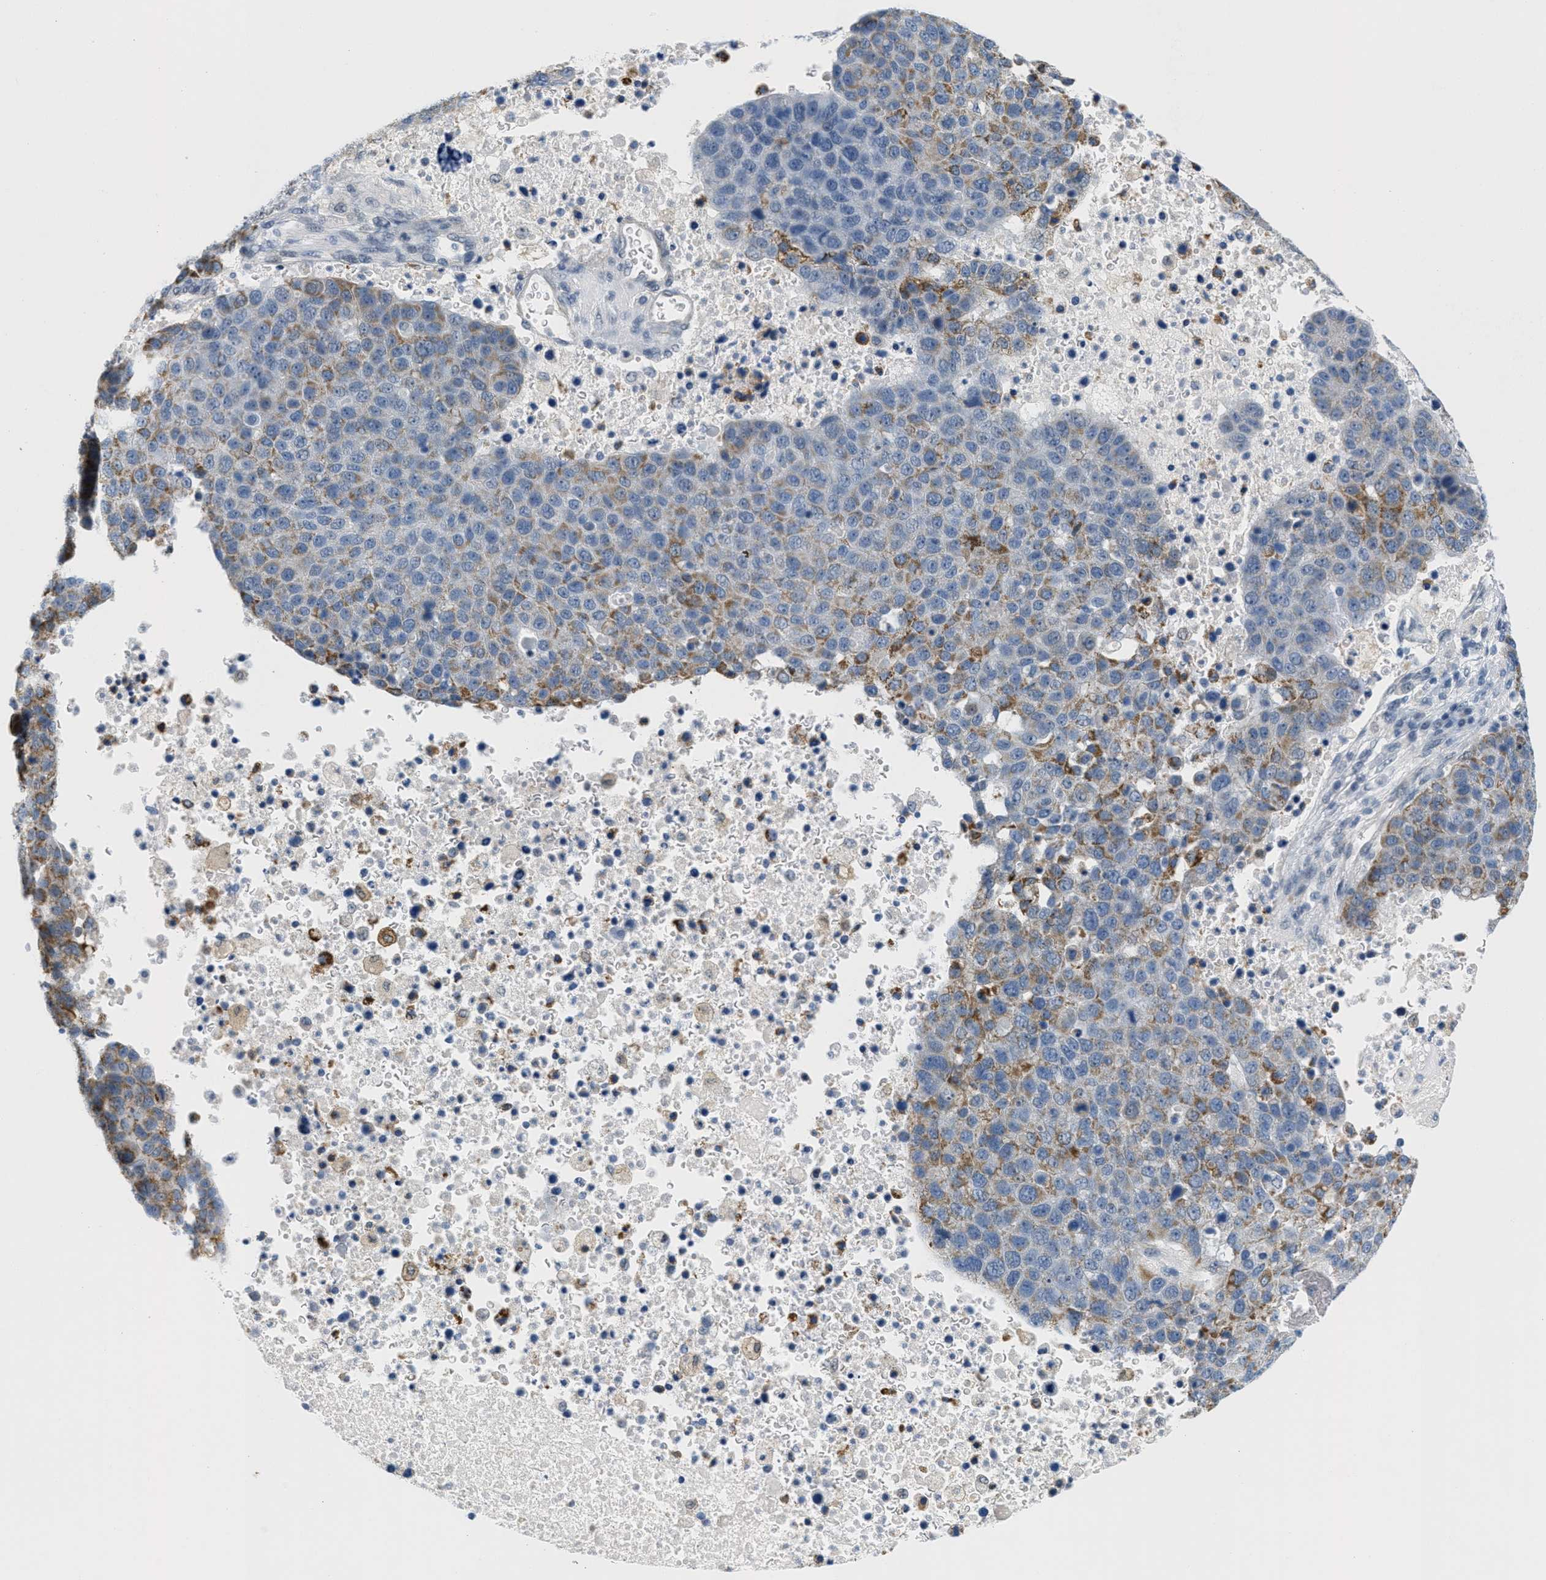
{"staining": {"intensity": "moderate", "quantity": "<25%", "location": "cytoplasmic/membranous"}, "tissue": "pancreatic cancer", "cell_type": "Tumor cells", "image_type": "cancer", "snomed": [{"axis": "morphology", "description": "Adenocarcinoma, NOS"}, {"axis": "topography", "description": "Pancreas"}], "caption": "DAB (3,3'-diaminobenzidine) immunohistochemical staining of human pancreatic cancer (adenocarcinoma) reveals moderate cytoplasmic/membranous protein staining in approximately <25% of tumor cells.", "gene": "HS3ST2", "patient": {"sex": "female", "age": 61}}